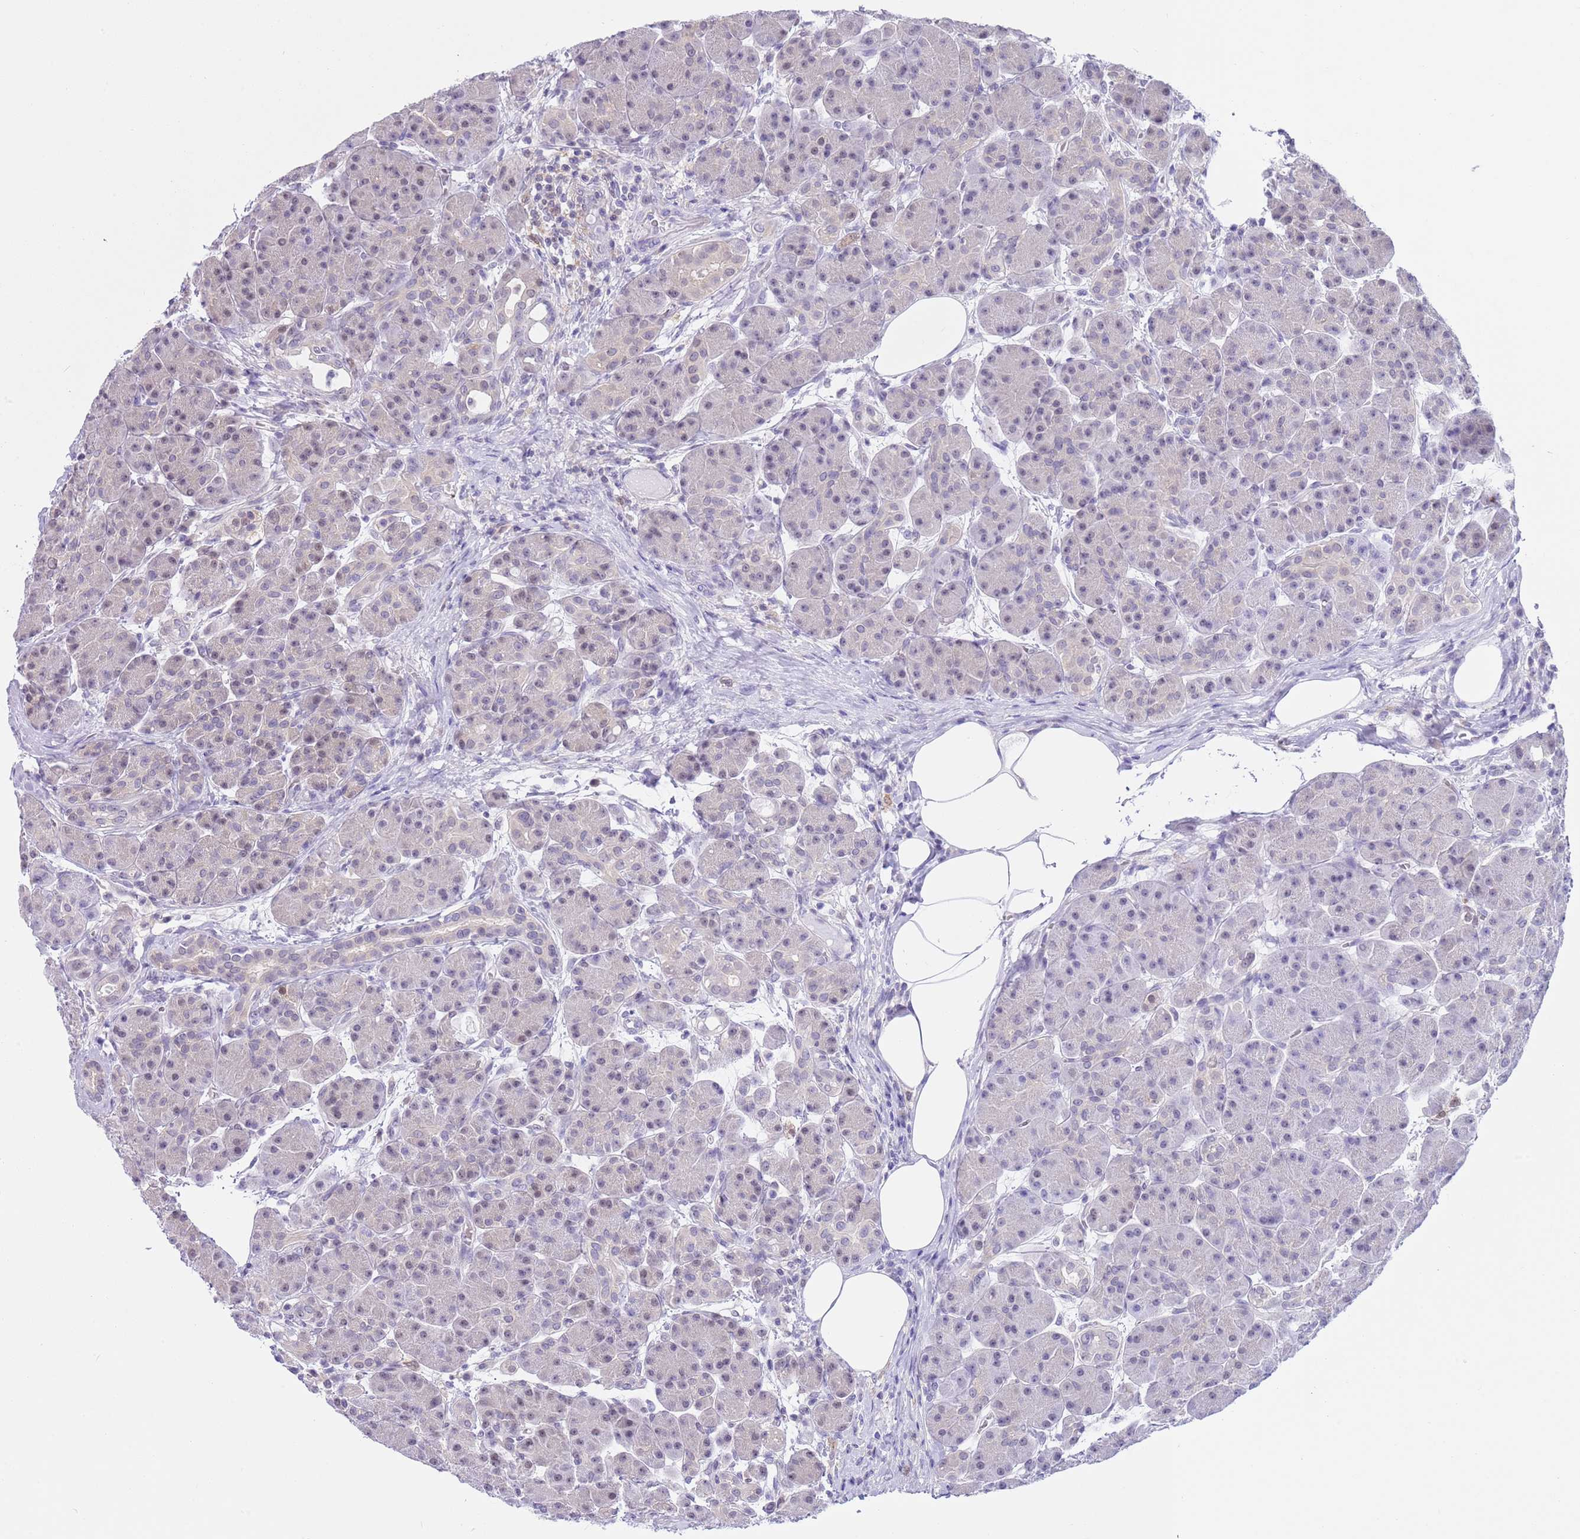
{"staining": {"intensity": "negative", "quantity": "none", "location": "none"}, "tissue": "pancreas", "cell_type": "Exocrine glandular cells", "image_type": "normal", "snomed": [{"axis": "morphology", "description": "Normal tissue, NOS"}, {"axis": "topography", "description": "Pancreas"}], "caption": "Immunohistochemistry (IHC) photomicrograph of benign pancreas: pancreas stained with DAB (3,3'-diaminobenzidine) shows no significant protein positivity in exocrine glandular cells.", "gene": "DDI2", "patient": {"sex": "male", "age": 63}}